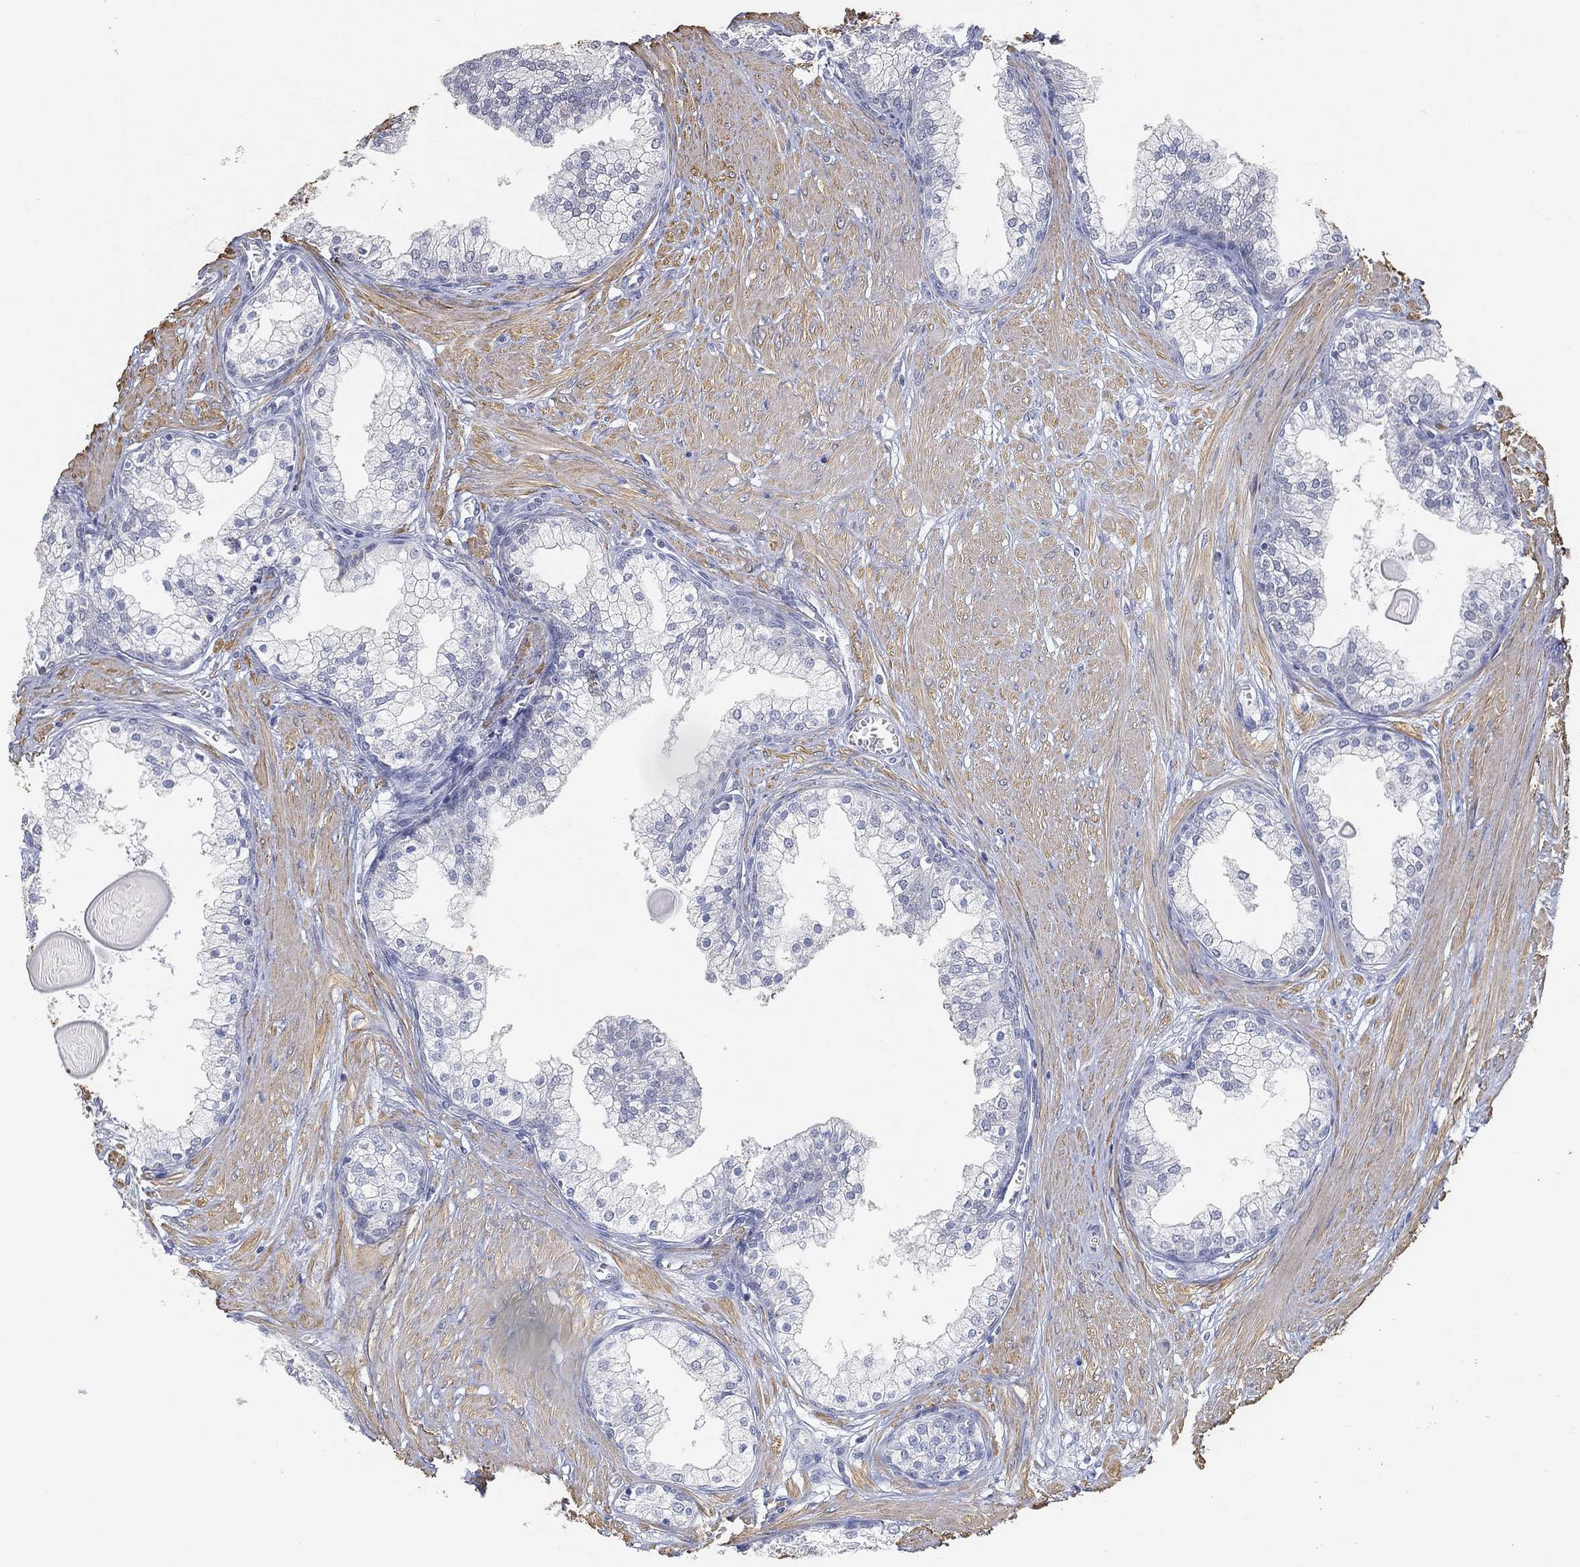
{"staining": {"intensity": "negative", "quantity": "none", "location": "none"}, "tissue": "prostate cancer", "cell_type": "Tumor cells", "image_type": "cancer", "snomed": [{"axis": "morphology", "description": "Adenocarcinoma, NOS"}, {"axis": "topography", "description": "Prostate"}], "caption": "IHC of prostate cancer shows no expression in tumor cells.", "gene": "GPR61", "patient": {"sex": "male", "age": 67}}